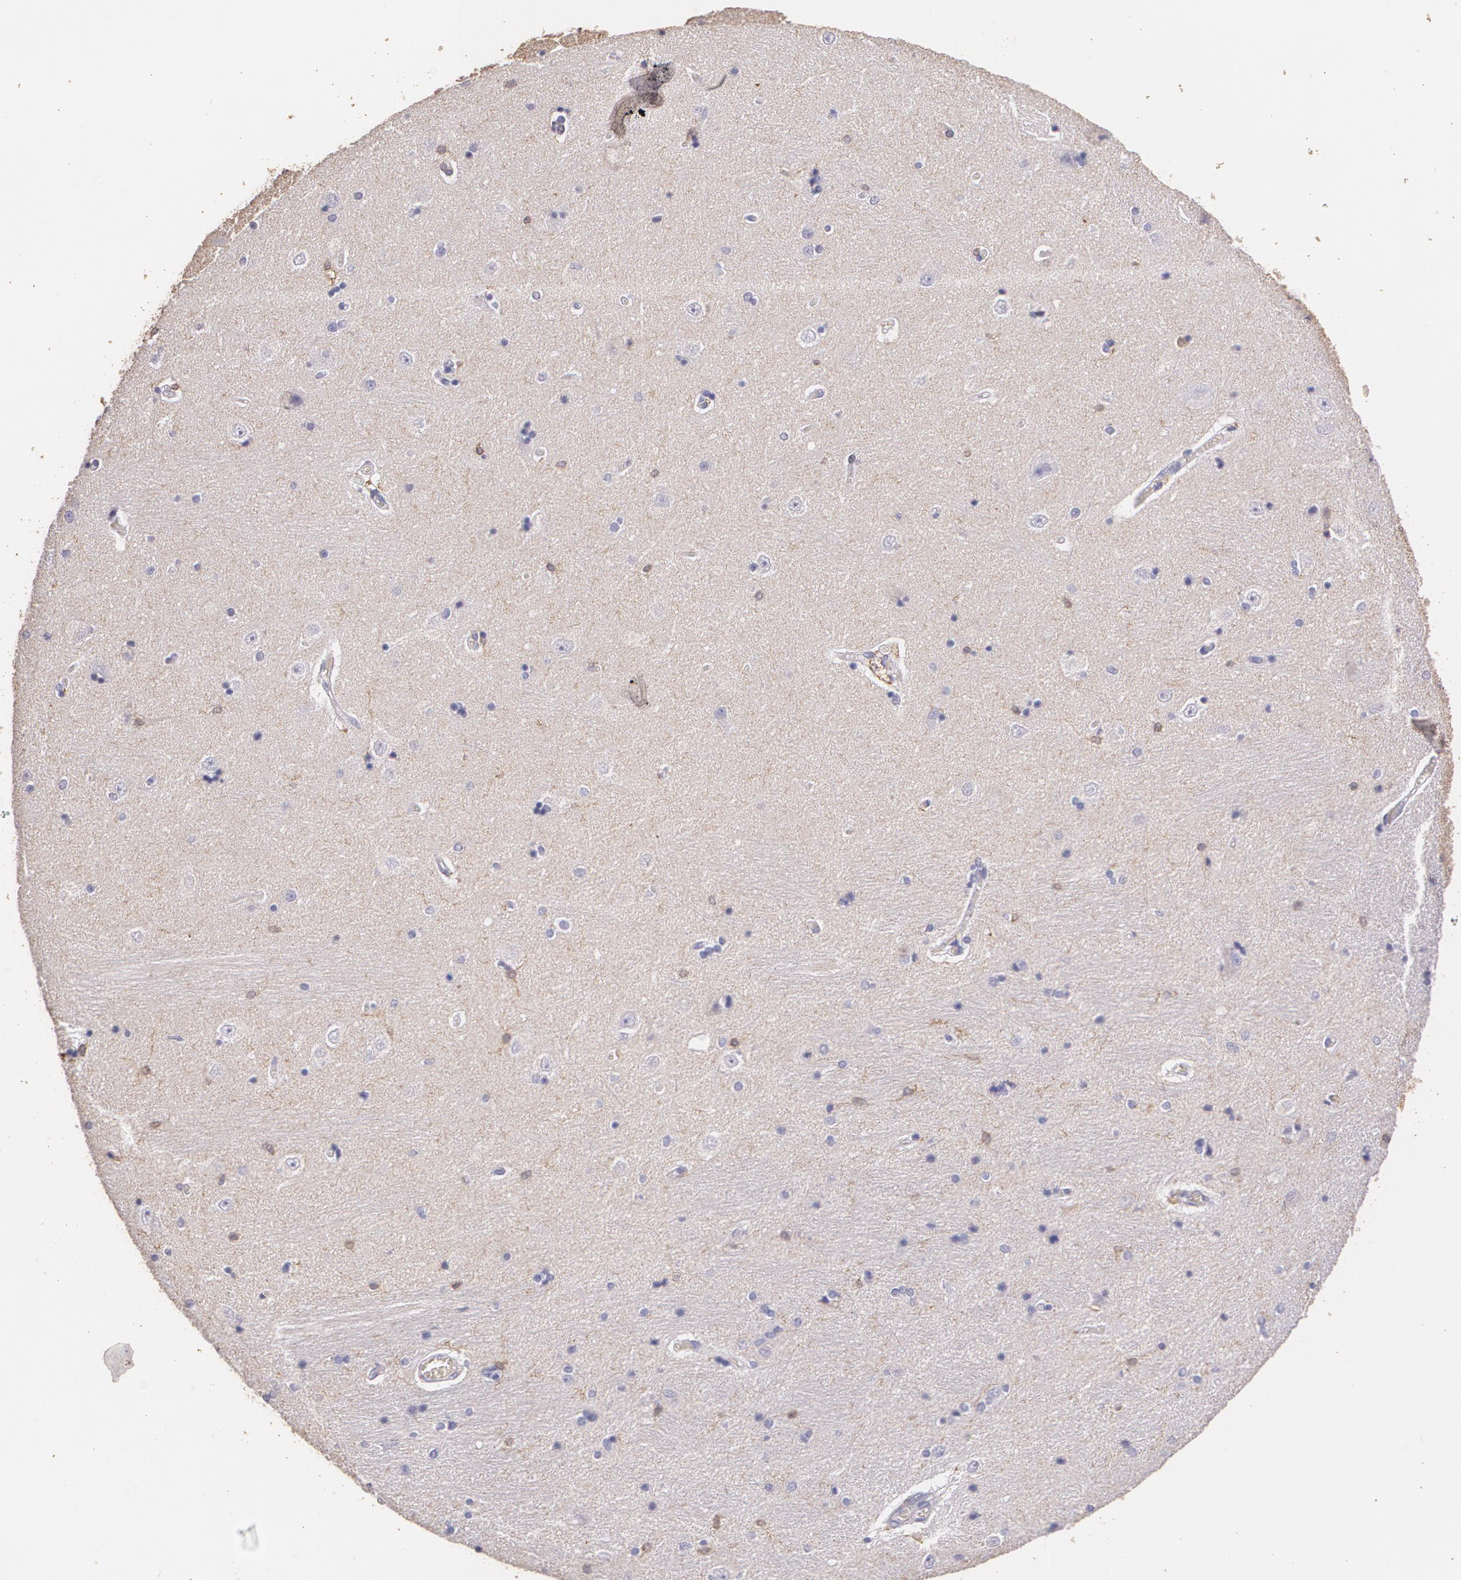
{"staining": {"intensity": "weak", "quantity": "<25%", "location": "cytoplasmic/membranous"}, "tissue": "hippocampus", "cell_type": "Glial cells", "image_type": "normal", "snomed": [{"axis": "morphology", "description": "Normal tissue, NOS"}, {"axis": "topography", "description": "Hippocampus"}], "caption": "Hippocampus stained for a protein using immunohistochemistry shows no expression glial cells.", "gene": "TGFBR1", "patient": {"sex": "female", "age": 54}}